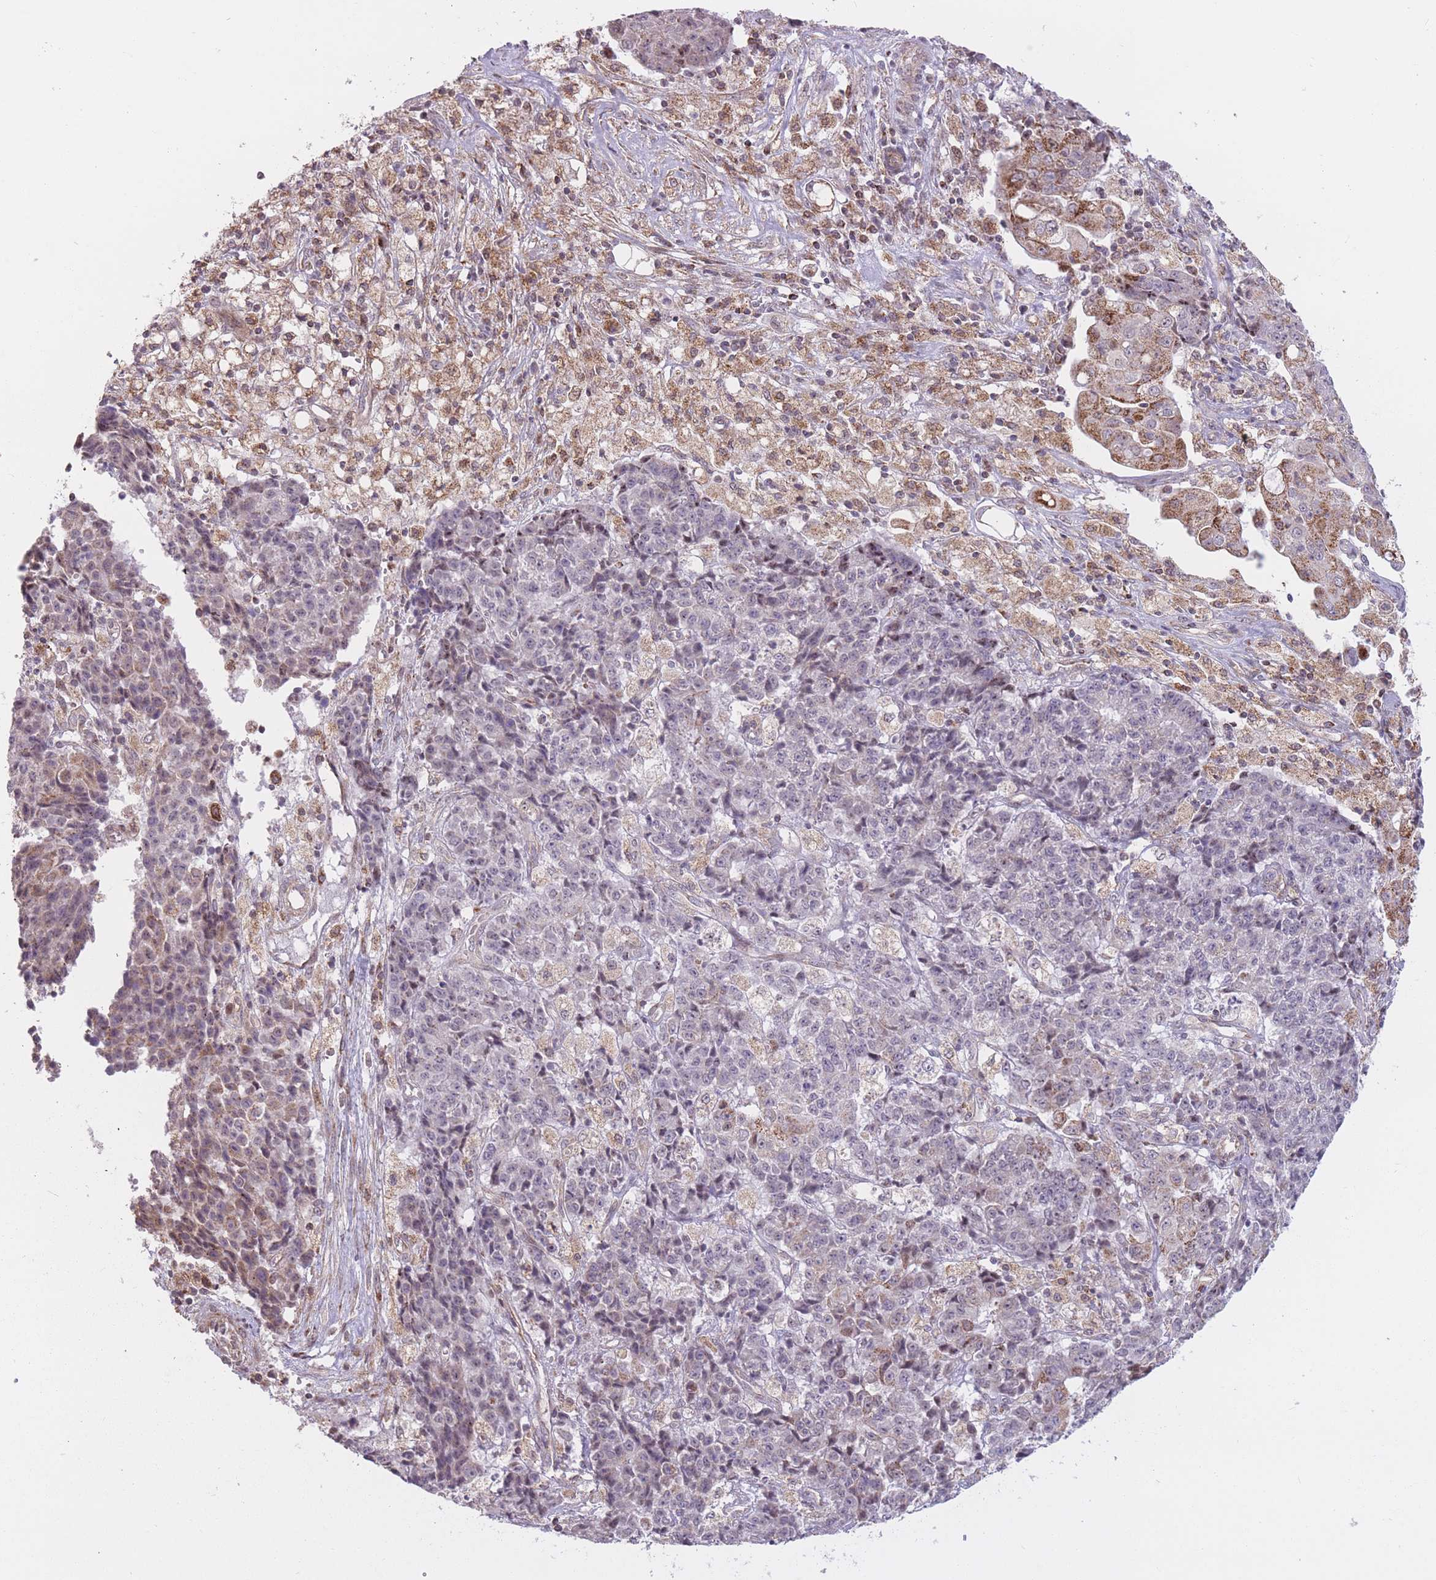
{"staining": {"intensity": "moderate", "quantity": ">75%", "location": "cytoplasmic/membranous"}, "tissue": "ovarian cancer", "cell_type": "Tumor cells", "image_type": "cancer", "snomed": [{"axis": "morphology", "description": "Carcinoma, endometroid"}, {"axis": "topography", "description": "Ovary"}], "caption": "Immunohistochemical staining of ovarian endometroid carcinoma exhibits medium levels of moderate cytoplasmic/membranous protein staining in about >75% of tumor cells.", "gene": "DPYSL4", "patient": {"sex": "female", "age": 42}}